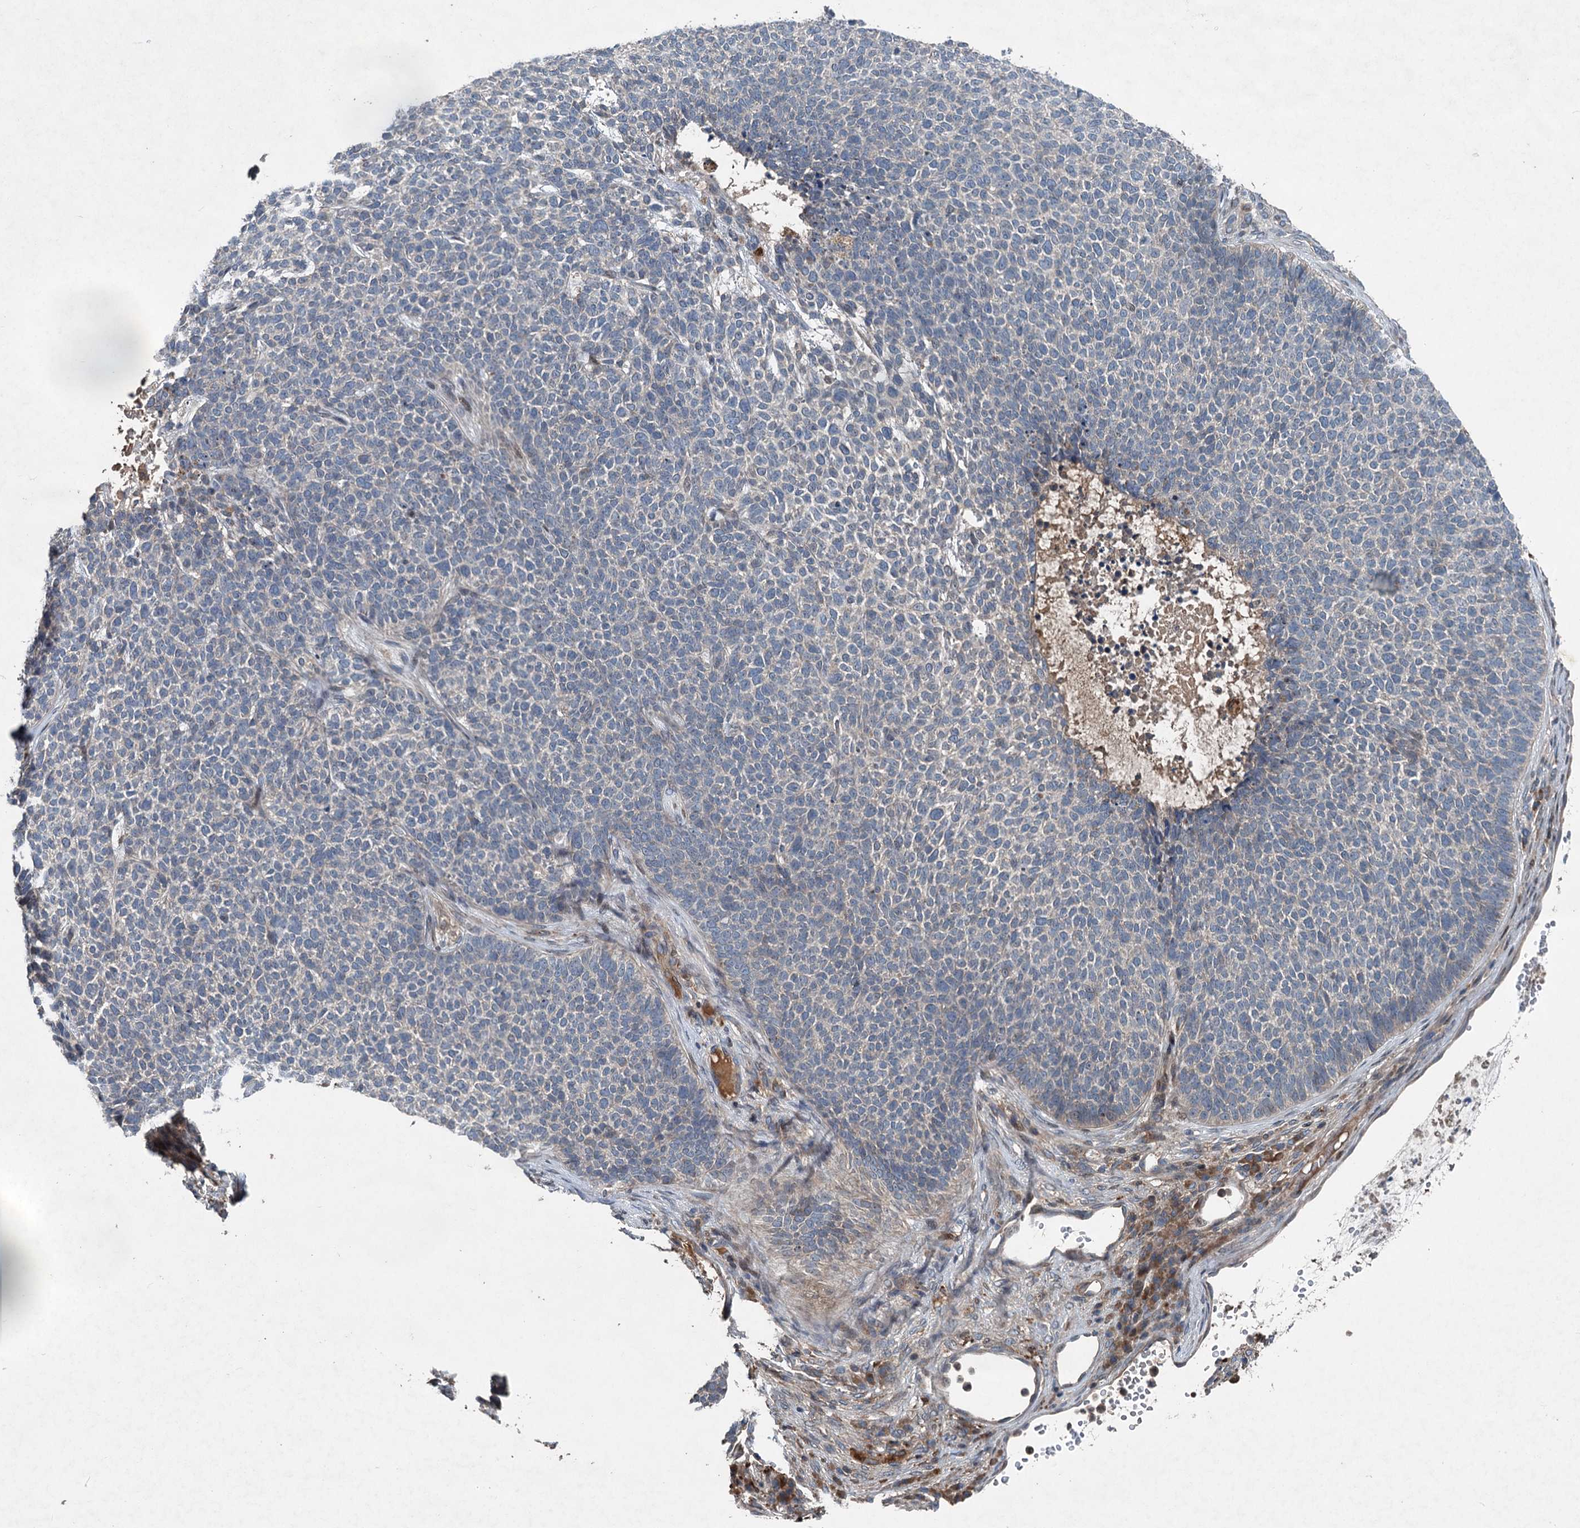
{"staining": {"intensity": "negative", "quantity": "none", "location": "none"}, "tissue": "skin cancer", "cell_type": "Tumor cells", "image_type": "cancer", "snomed": [{"axis": "morphology", "description": "Basal cell carcinoma"}, {"axis": "topography", "description": "Skin"}], "caption": "Human skin cancer stained for a protein using IHC displays no staining in tumor cells.", "gene": "TAPBPL", "patient": {"sex": "female", "age": 84}}